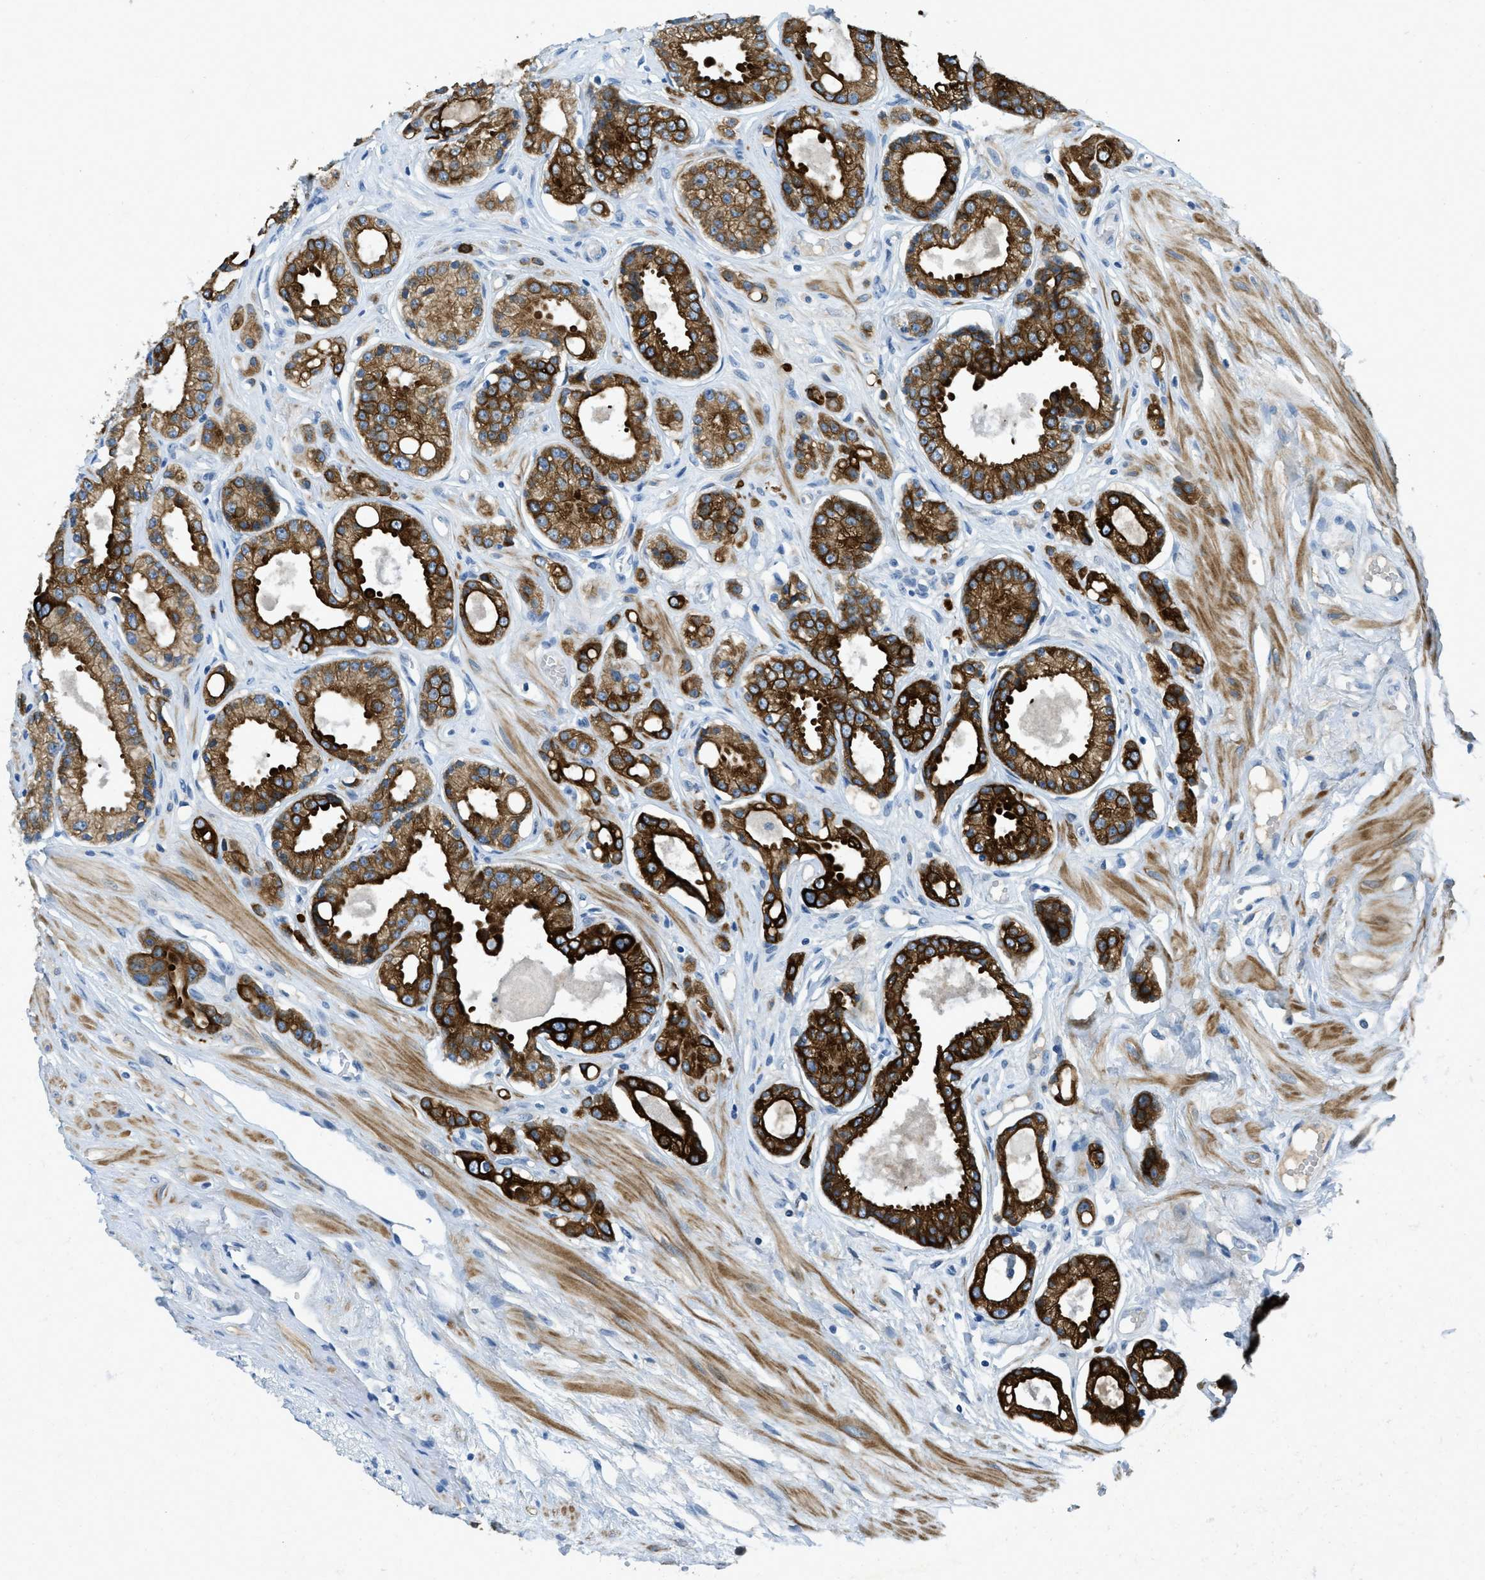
{"staining": {"intensity": "strong", "quantity": ">75%", "location": "cytoplasmic/membranous"}, "tissue": "prostate cancer", "cell_type": "Tumor cells", "image_type": "cancer", "snomed": [{"axis": "morphology", "description": "Adenocarcinoma, Low grade"}, {"axis": "topography", "description": "Prostate"}], "caption": "Immunohistochemistry (IHC) (DAB (3,3'-diaminobenzidine)) staining of prostate cancer reveals strong cytoplasmic/membranous protein expression in about >75% of tumor cells.", "gene": "KLHL8", "patient": {"sex": "male", "age": 57}}